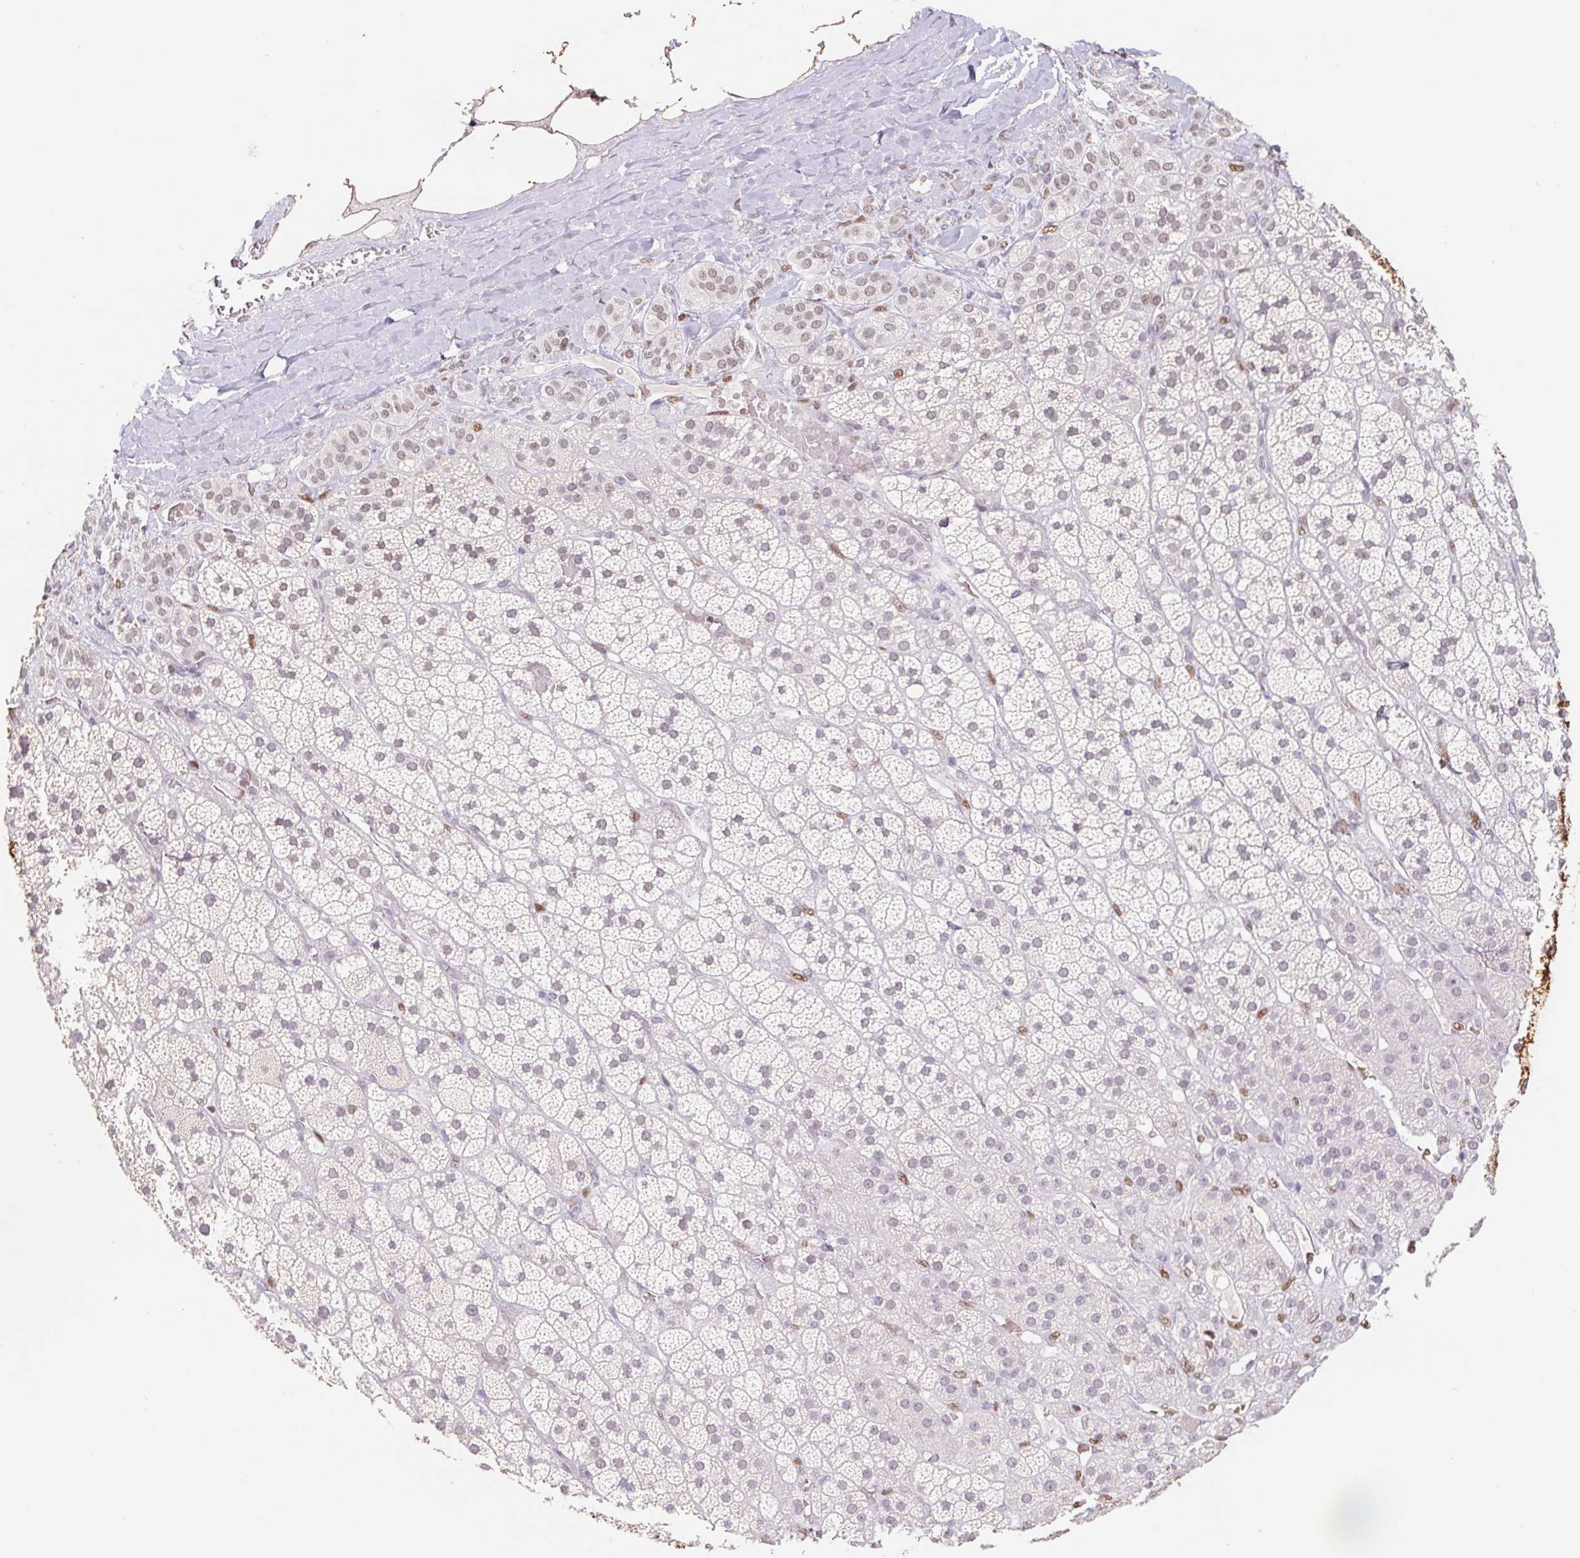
{"staining": {"intensity": "weak", "quantity": "25%-75%", "location": "nuclear"}, "tissue": "adrenal gland", "cell_type": "Glandular cells", "image_type": "normal", "snomed": [{"axis": "morphology", "description": "Normal tissue, NOS"}, {"axis": "topography", "description": "Adrenal gland"}], "caption": "This micrograph demonstrates immunohistochemistry staining of unremarkable adrenal gland, with low weak nuclear staining in approximately 25%-75% of glandular cells.", "gene": "TRERF1", "patient": {"sex": "male", "age": 57}}